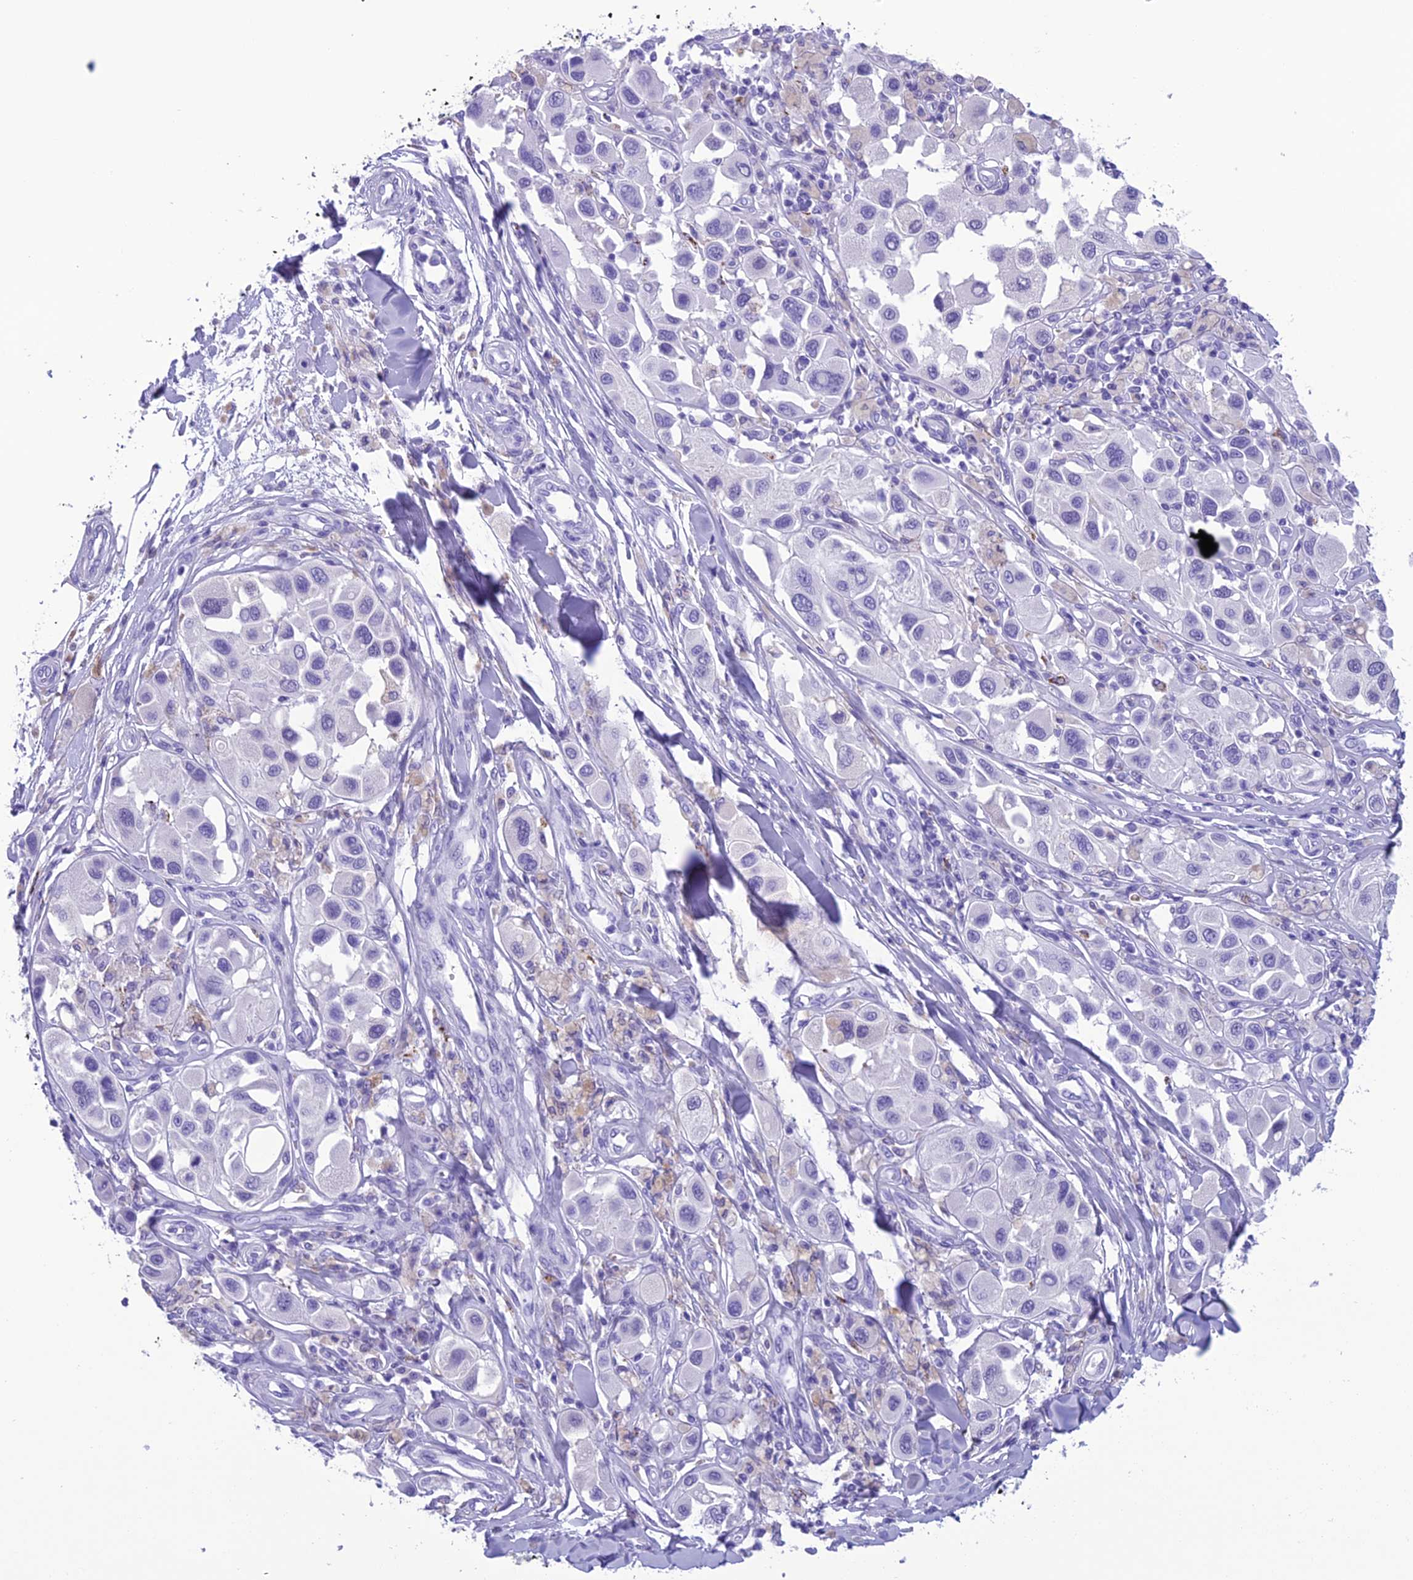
{"staining": {"intensity": "negative", "quantity": "none", "location": "none"}, "tissue": "melanoma", "cell_type": "Tumor cells", "image_type": "cancer", "snomed": [{"axis": "morphology", "description": "Malignant melanoma, Metastatic site"}, {"axis": "topography", "description": "Skin"}], "caption": "An immunohistochemistry photomicrograph of melanoma is shown. There is no staining in tumor cells of melanoma.", "gene": "TRAM1L1", "patient": {"sex": "male", "age": 41}}